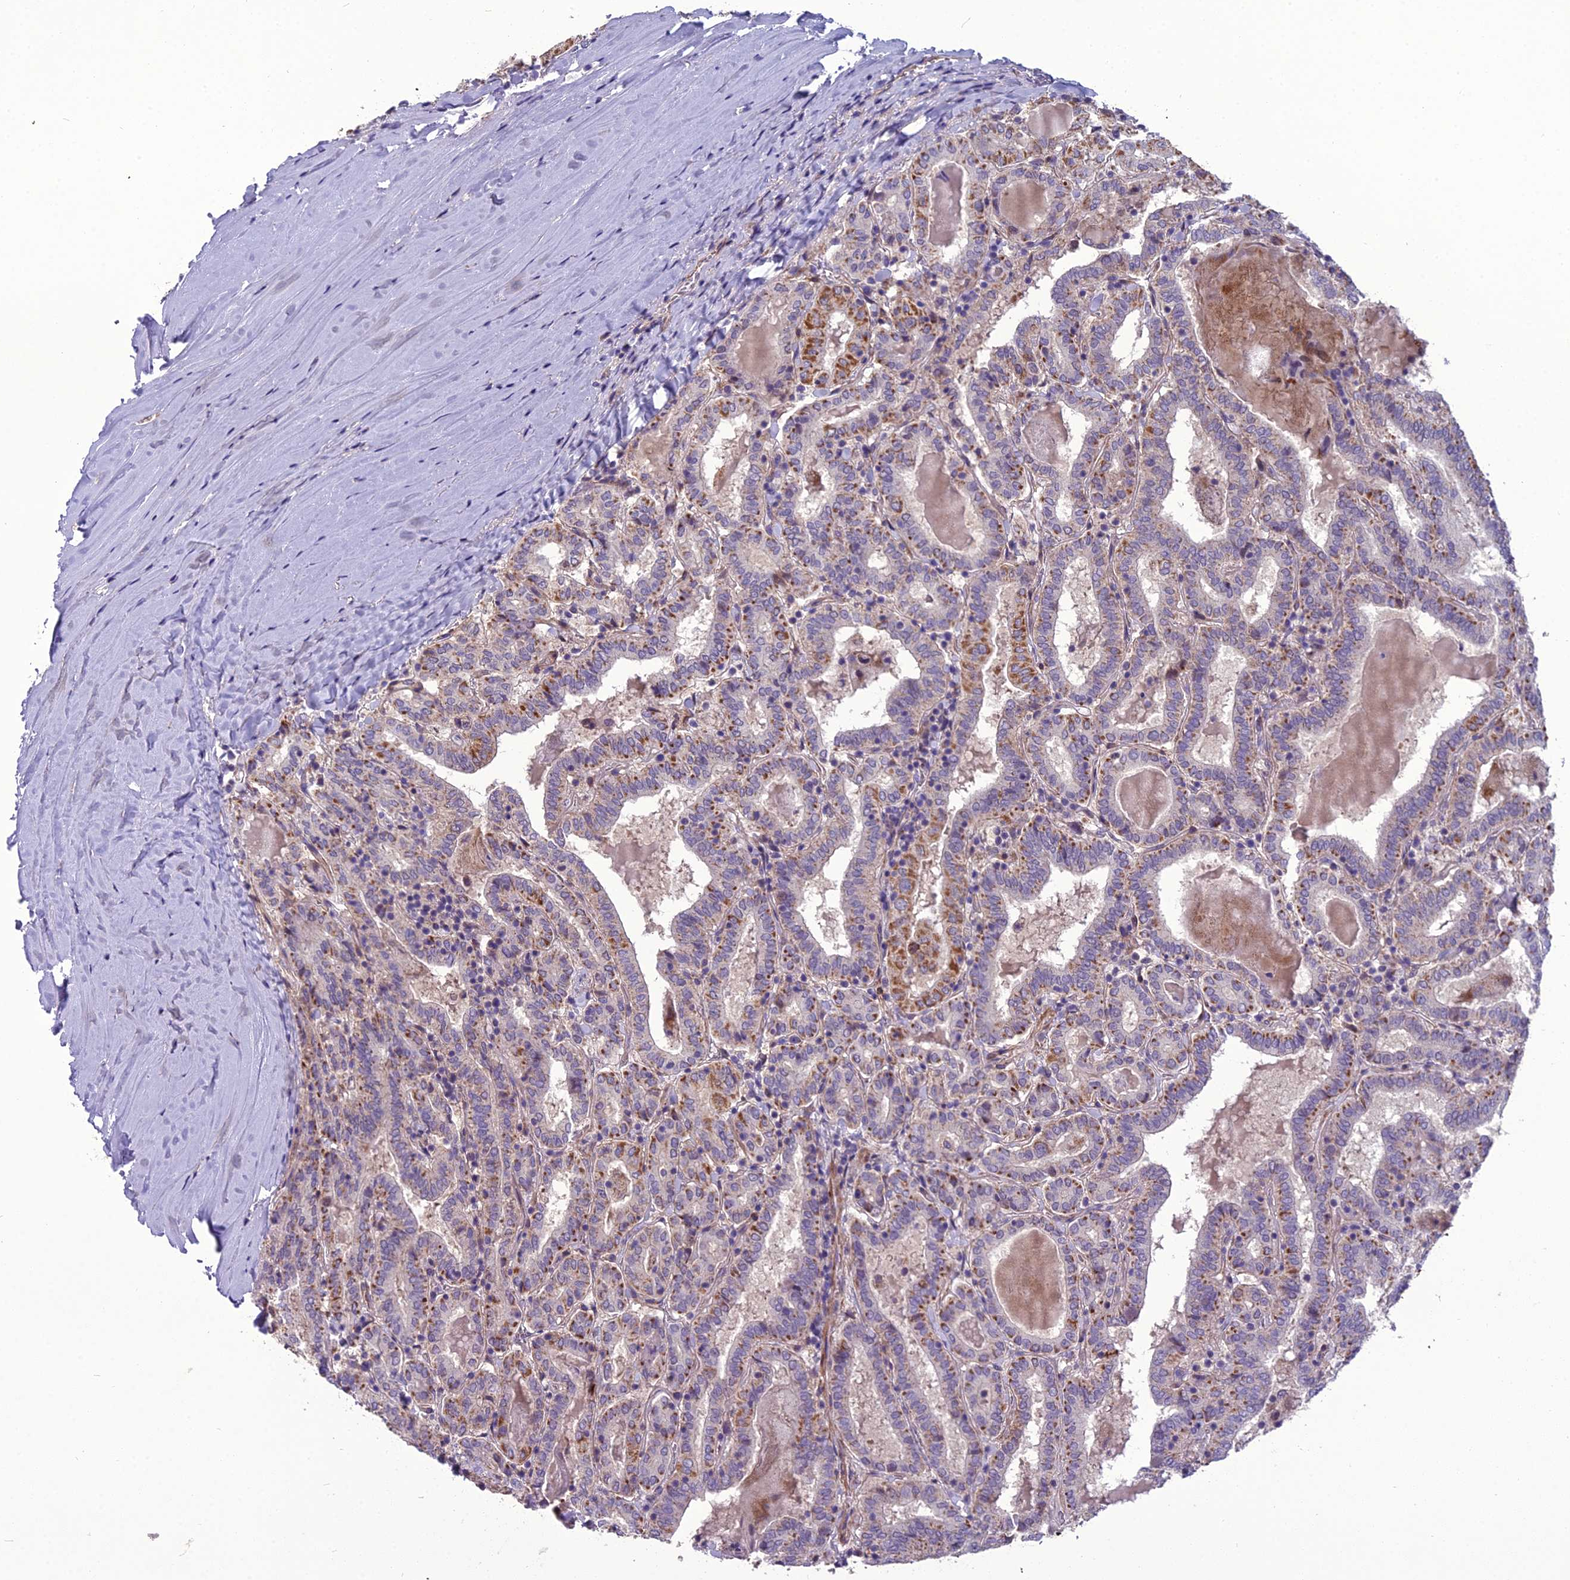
{"staining": {"intensity": "moderate", "quantity": "25%-75%", "location": "cytoplasmic/membranous"}, "tissue": "thyroid cancer", "cell_type": "Tumor cells", "image_type": "cancer", "snomed": [{"axis": "morphology", "description": "Papillary adenocarcinoma, NOS"}, {"axis": "topography", "description": "Thyroid gland"}], "caption": "Human thyroid cancer (papillary adenocarcinoma) stained for a protein (brown) demonstrates moderate cytoplasmic/membranous positive expression in about 25%-75% of tumor cells.", "gene": "DUS2", "patient": {"sex": "female", "age": 72}}